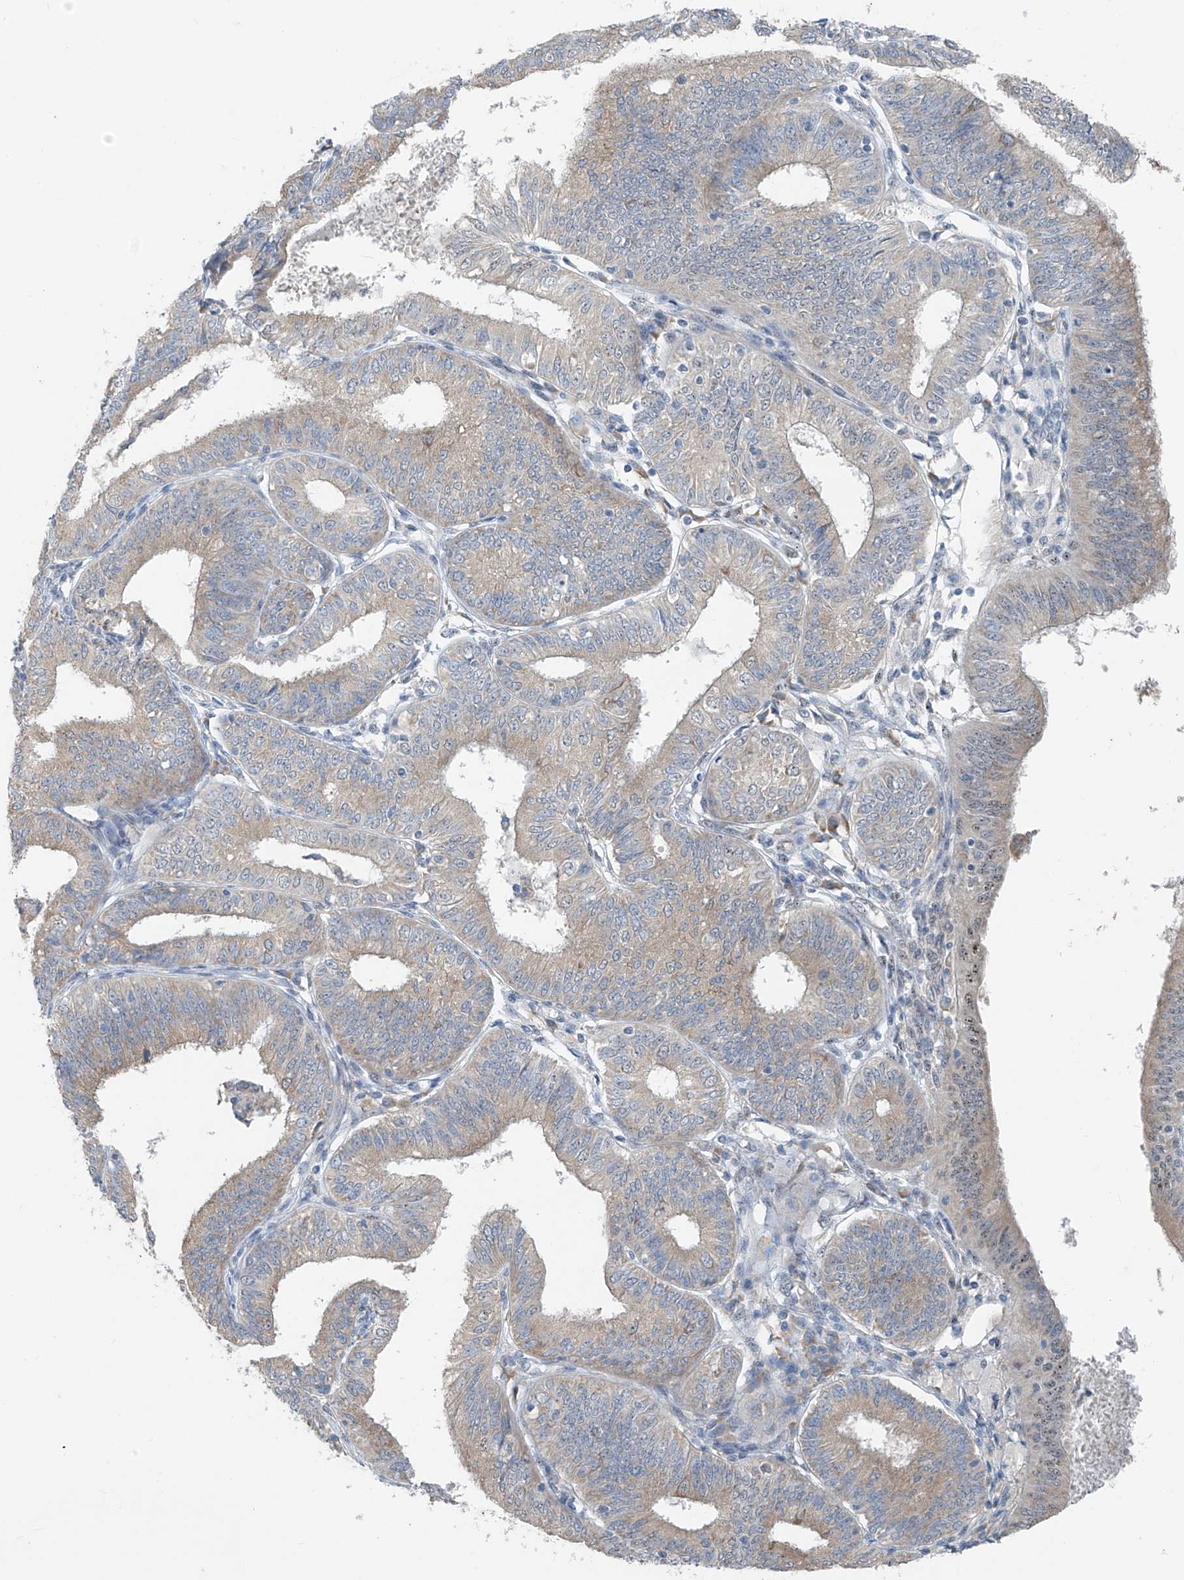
{"staining": {"intensity": "weak", "quantity": "25%-75%", "location": "cytoplasmic/membranous,nuclear"}, "tissue": "endometrial cancer", "cell_type": "Tumor cells", "image_type": "cancer", "snomed": [{"axis": "morphology", "description": "Adenocarcinoma, NOS"}, {"axis": "topography", "description": "Endometrium"}], "caption": "Human endometrial cancer stained with a brown dye exhibits weak cytoplasmic/membranous and nuclear positive expression in about 25%-75% of tumor cells.", "gene": "RPL4", "patient": {"sex": "female", "age": 51}}